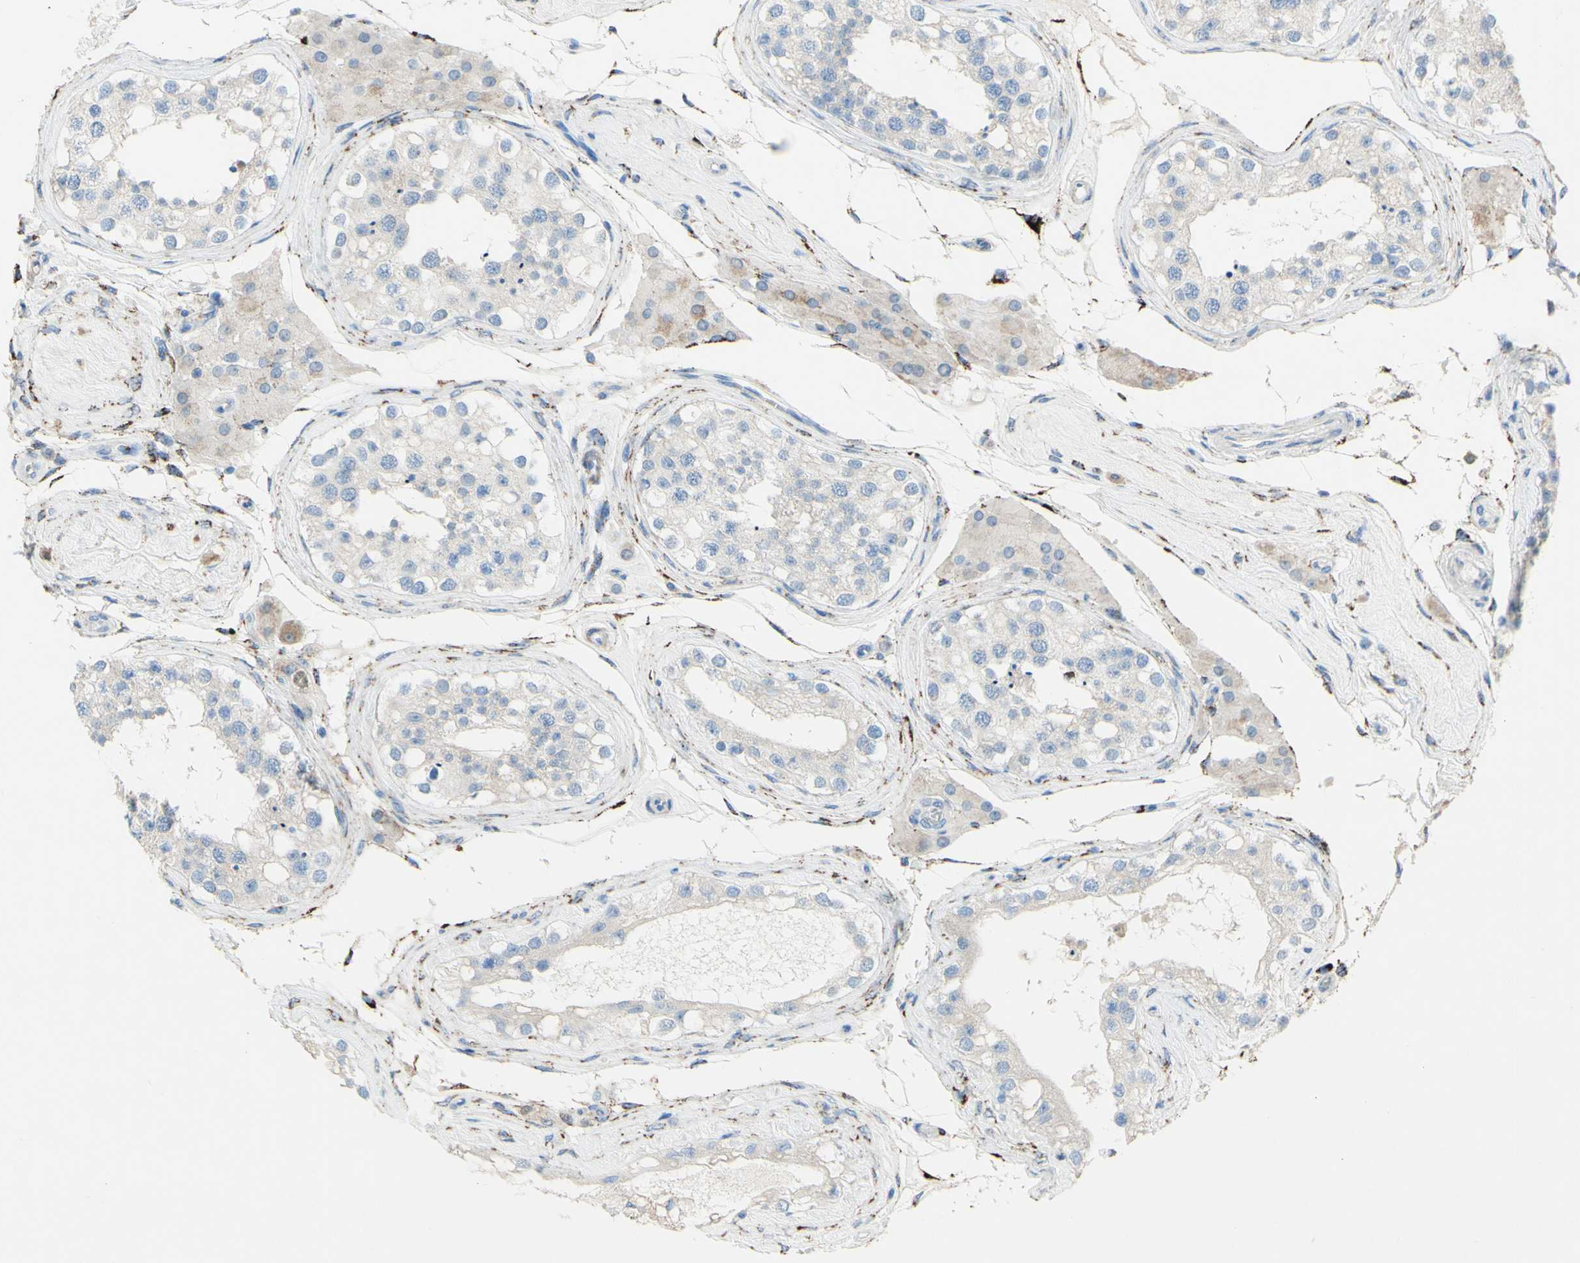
{"staining": {"intensity": "negative", "quantity": "none", "location": "none"}, "tissue": "testis", "cell_type": "Cells in seminiferous ducts", "image_type": "normal", "snomed": [{"axis": "morphology", "description": "Normal tissue, NOS"}, {"axis": "topography", "description": "Testis"}], "caption": "Cells in seminiferous ducts are negative for brown protein staining in benign testis. The staining is performed using DAB brown chromogen with nuclei counter-stained in using hematoxylin.", "gene": "ACADL", "patient": {"sex": "male", "age": 68}}